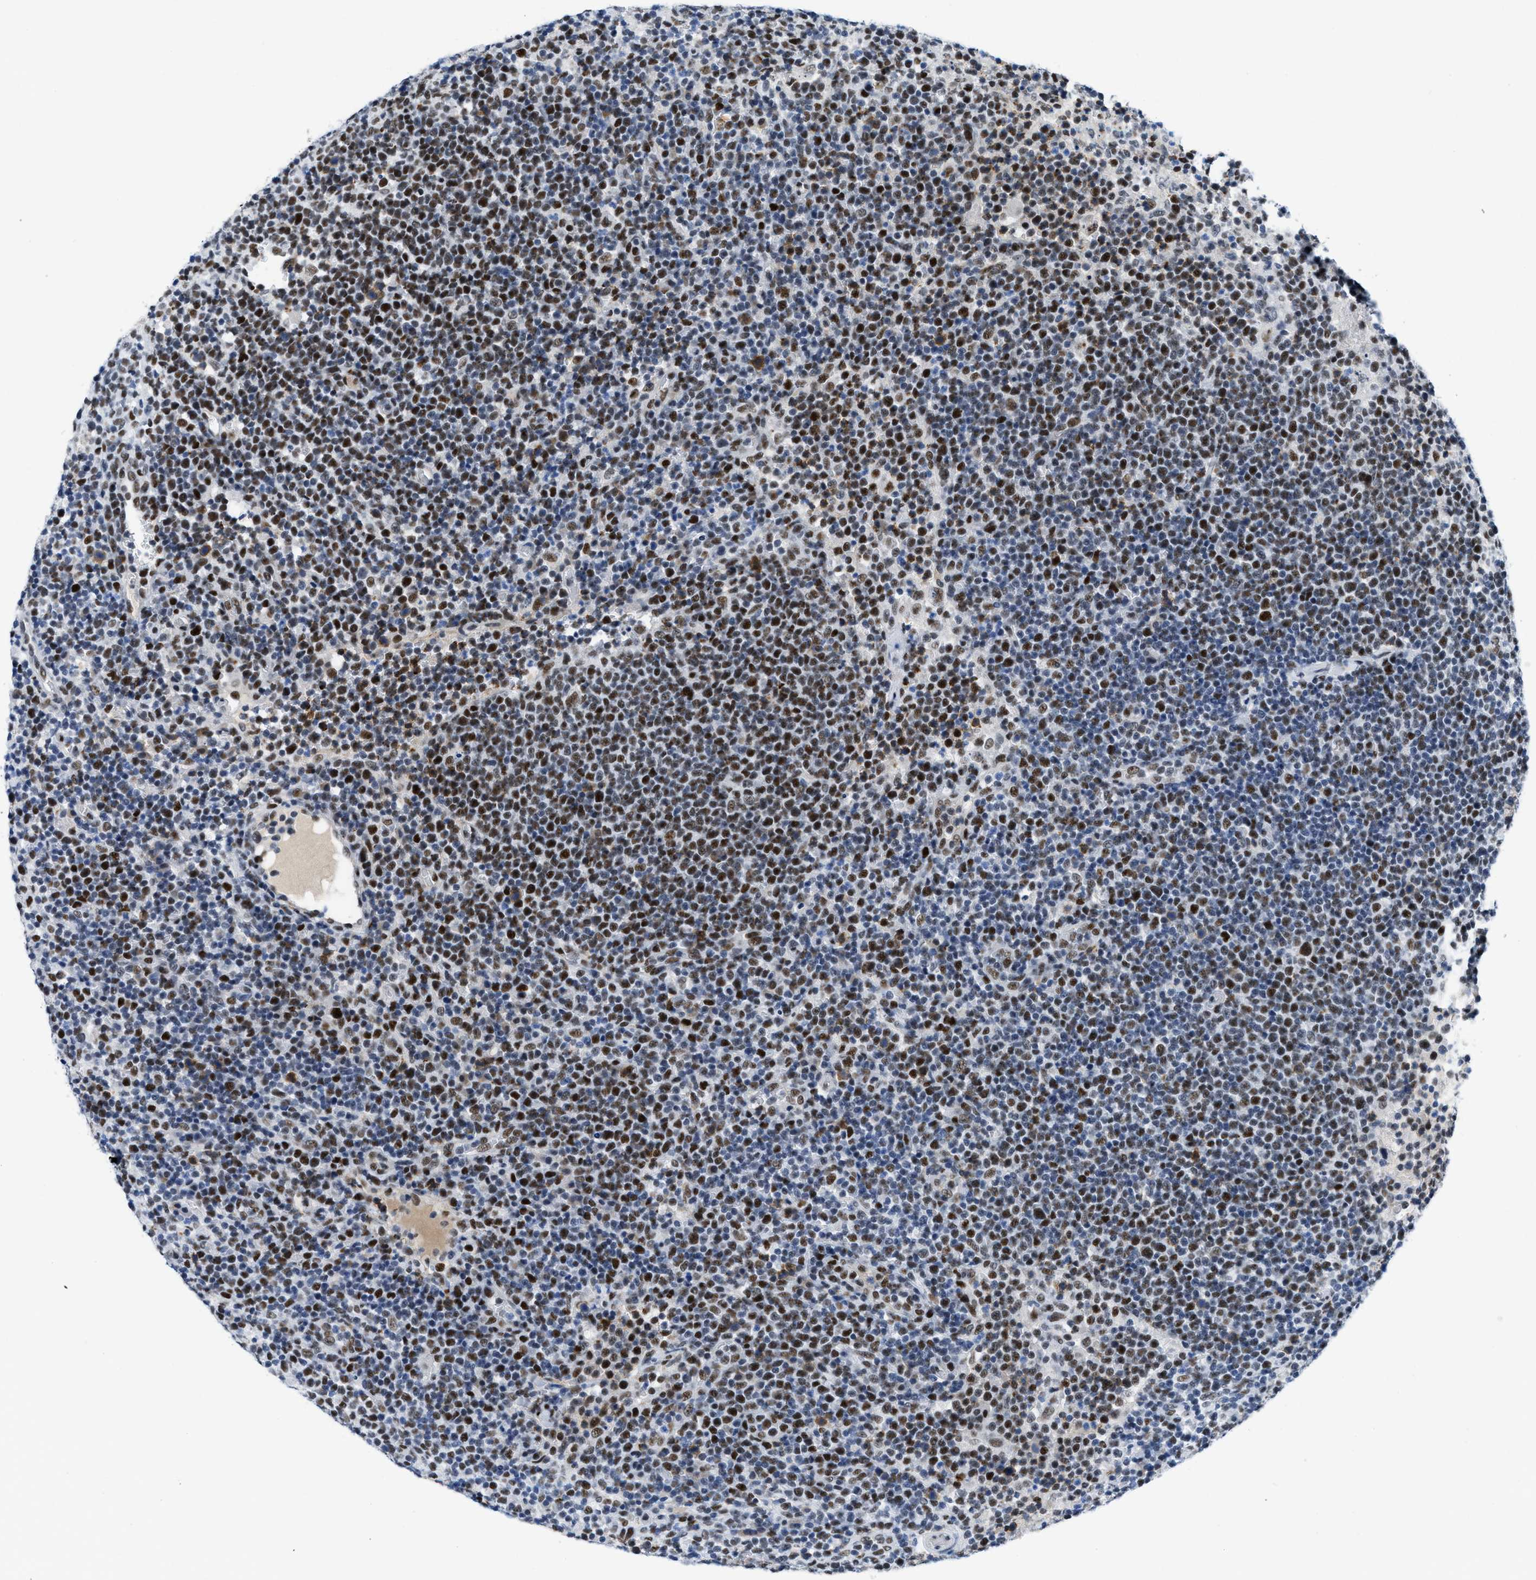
{"staining": {"intensity": "strong", "quantity": ">75%", "location": "nuclear"}, "tissue": "lymphoma", "cell_type": "Tumor cells", "image_type": "cancer", "snomed": [{"axis": "morphology", "description": "Malignant lymphoma, non-Hodgkin's type, High grade"}, {"axis": "topography", "description": "Lymph node"}], "caption": "About >75% of tumor cells in human lymphoma show strong nuclear protein positivity as visualized by brown immunohistochemical staining.", "gene": "SMARCAD1", "patient": {"sex": "male", "age": 61}}